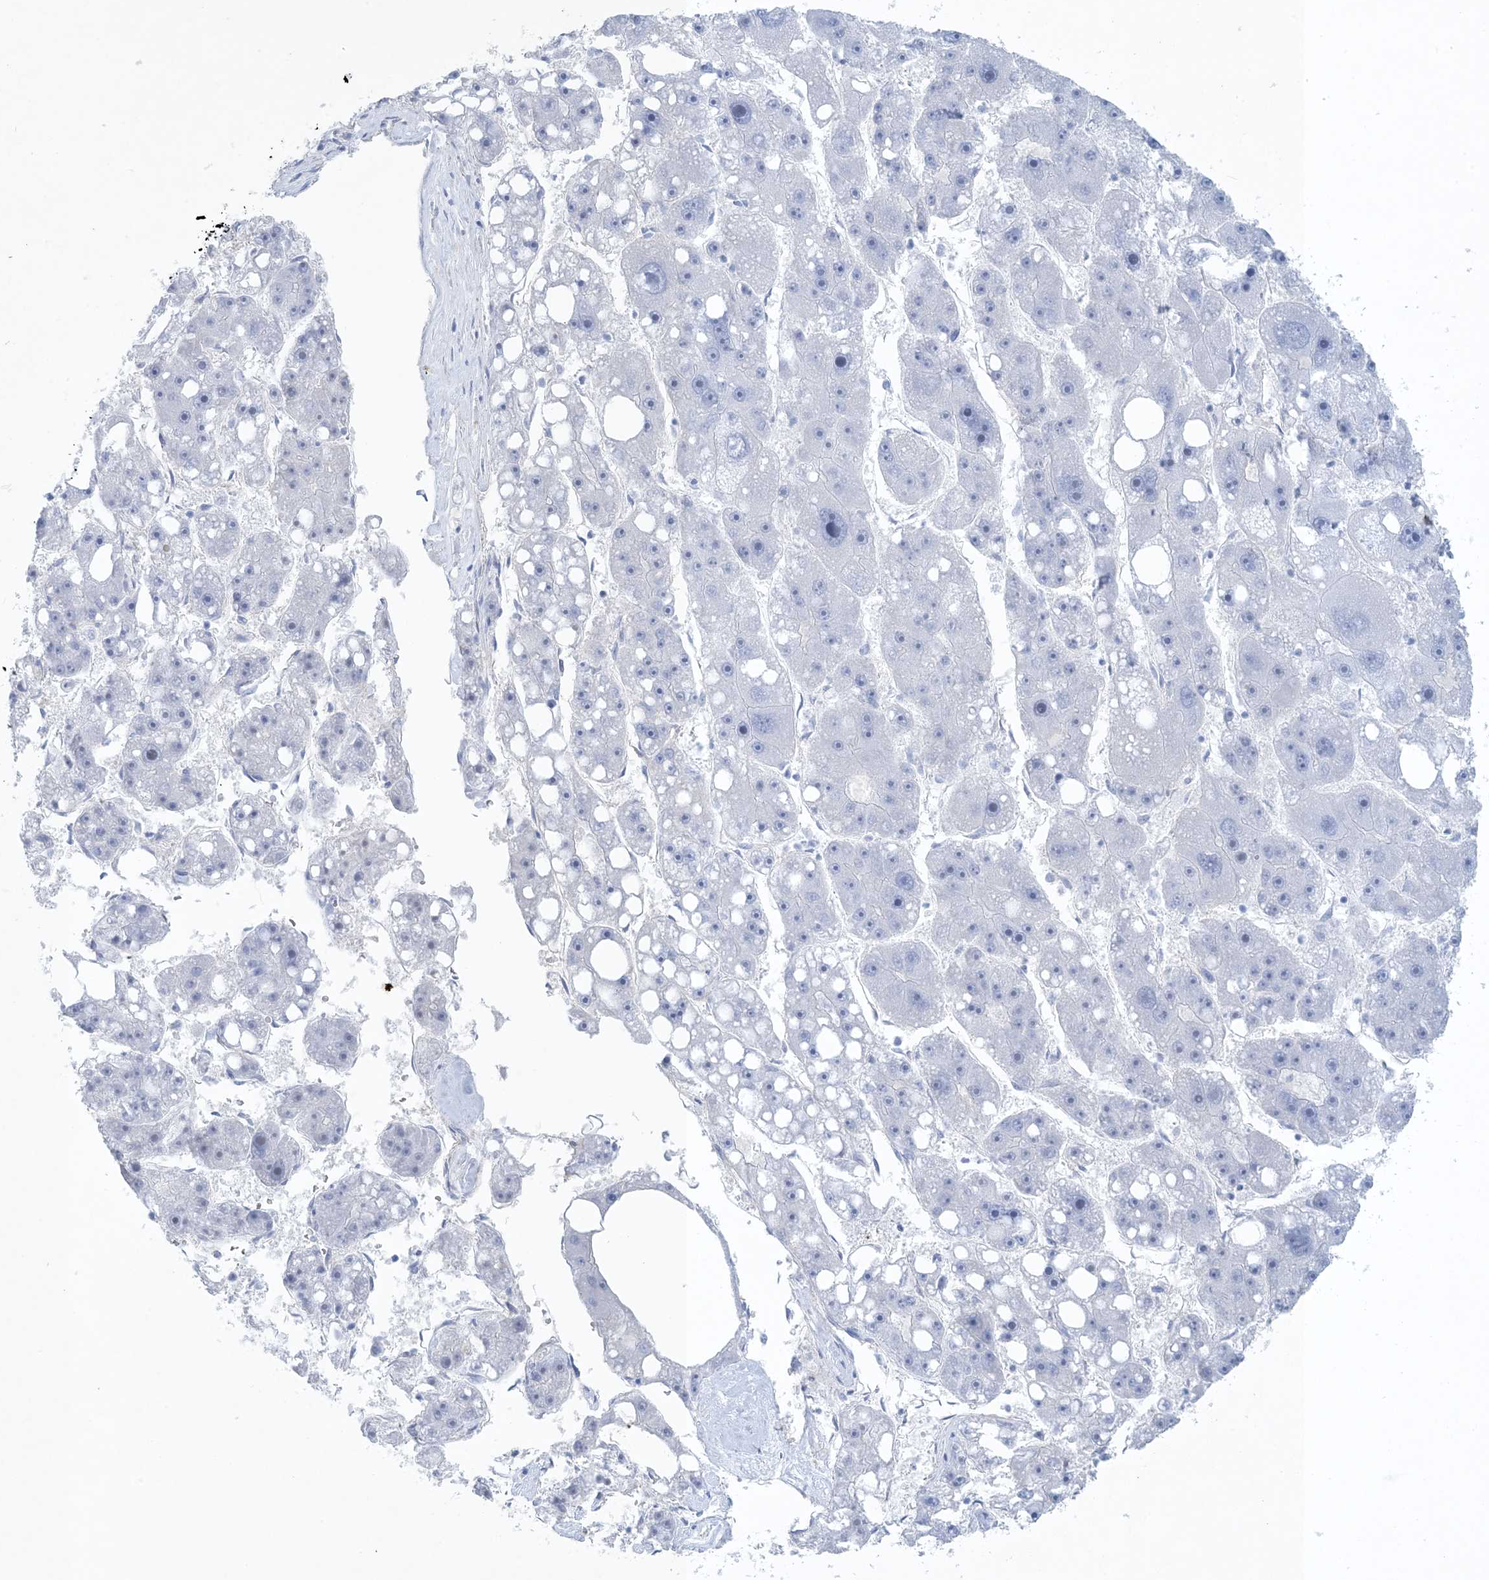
{"staining": {"intensity": "negative", "quantity": "none", "location": "none"}, "tissue": "liver cancer", "cell_type": "Tumor cells", "image_type": "cancer", "snomed": [{"axis": "morphology", "description": "Carcinoma, Hepatocellular, NOS"}, {"axis": "topography", "description": "Liver"}], "caption": "A photomicrograph of liver hepatocellular carcinoma stained for a protein reveals no brown staining in tumor cells.", "gene": "SHANK1", "patient": {"sex": "female", "age": 61}}